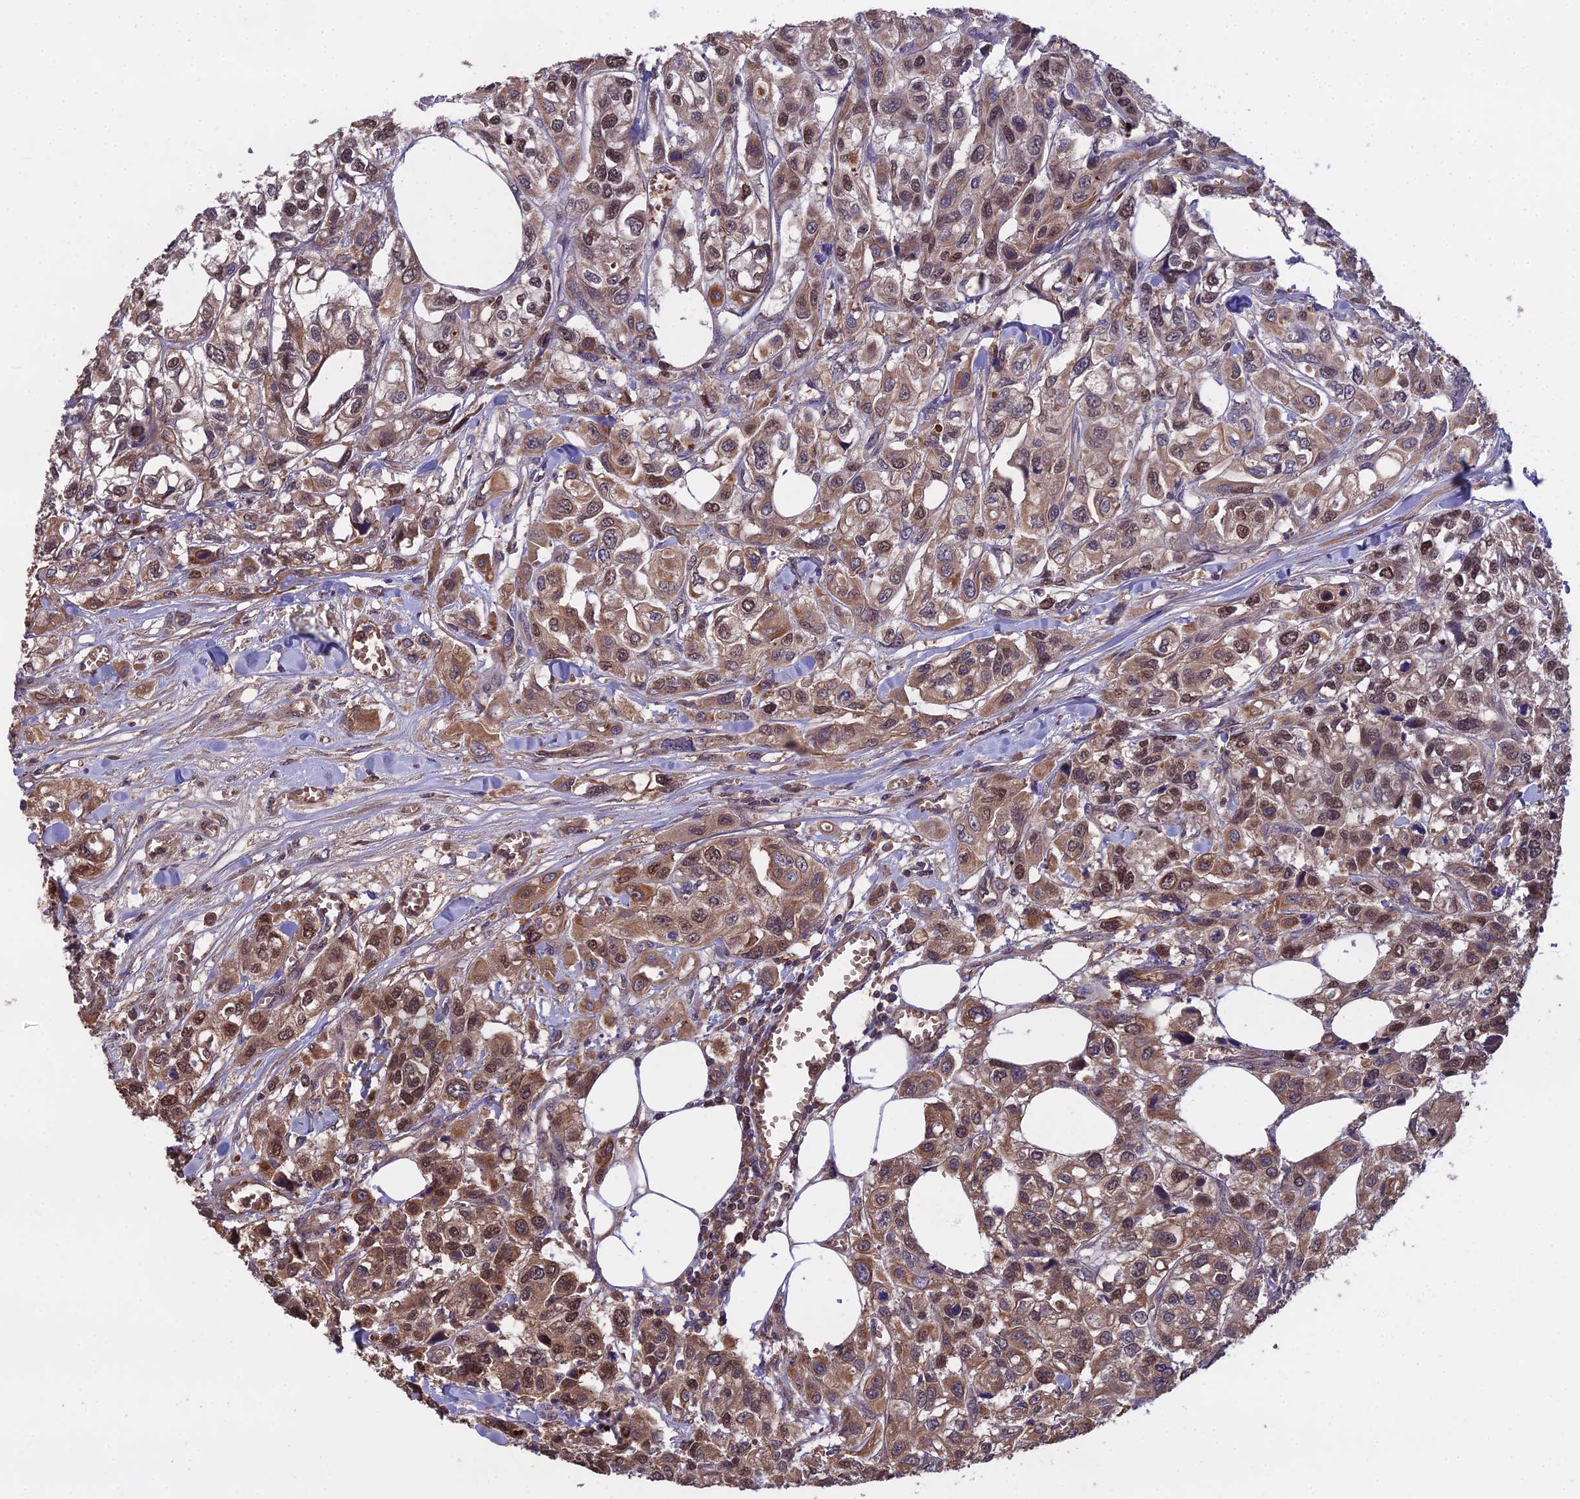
{"staining": {"intensity": "moderate", "quantity": "25%-75%", "location": "cytoplasmic/membranous,nuclear"}, "tissue": "urothelial cancer", "cell_type": "Tumor cells", "image_type": "cancer", "snomed": [{"axis": "morphology", "description": "Urothelial carcinoma, High grade"}, {"axis": "topography", "description": "Urinary bladder"}], "caption": "A high-resolution micrograph shows IHC staining of urothelial cancer, which displays moderate cytoplasmic/membranous and nuclear expression in approximately 25%-75% of tumor cells.", "gene": "GALR2", "patient": {"sex": "male", "age": 67}}